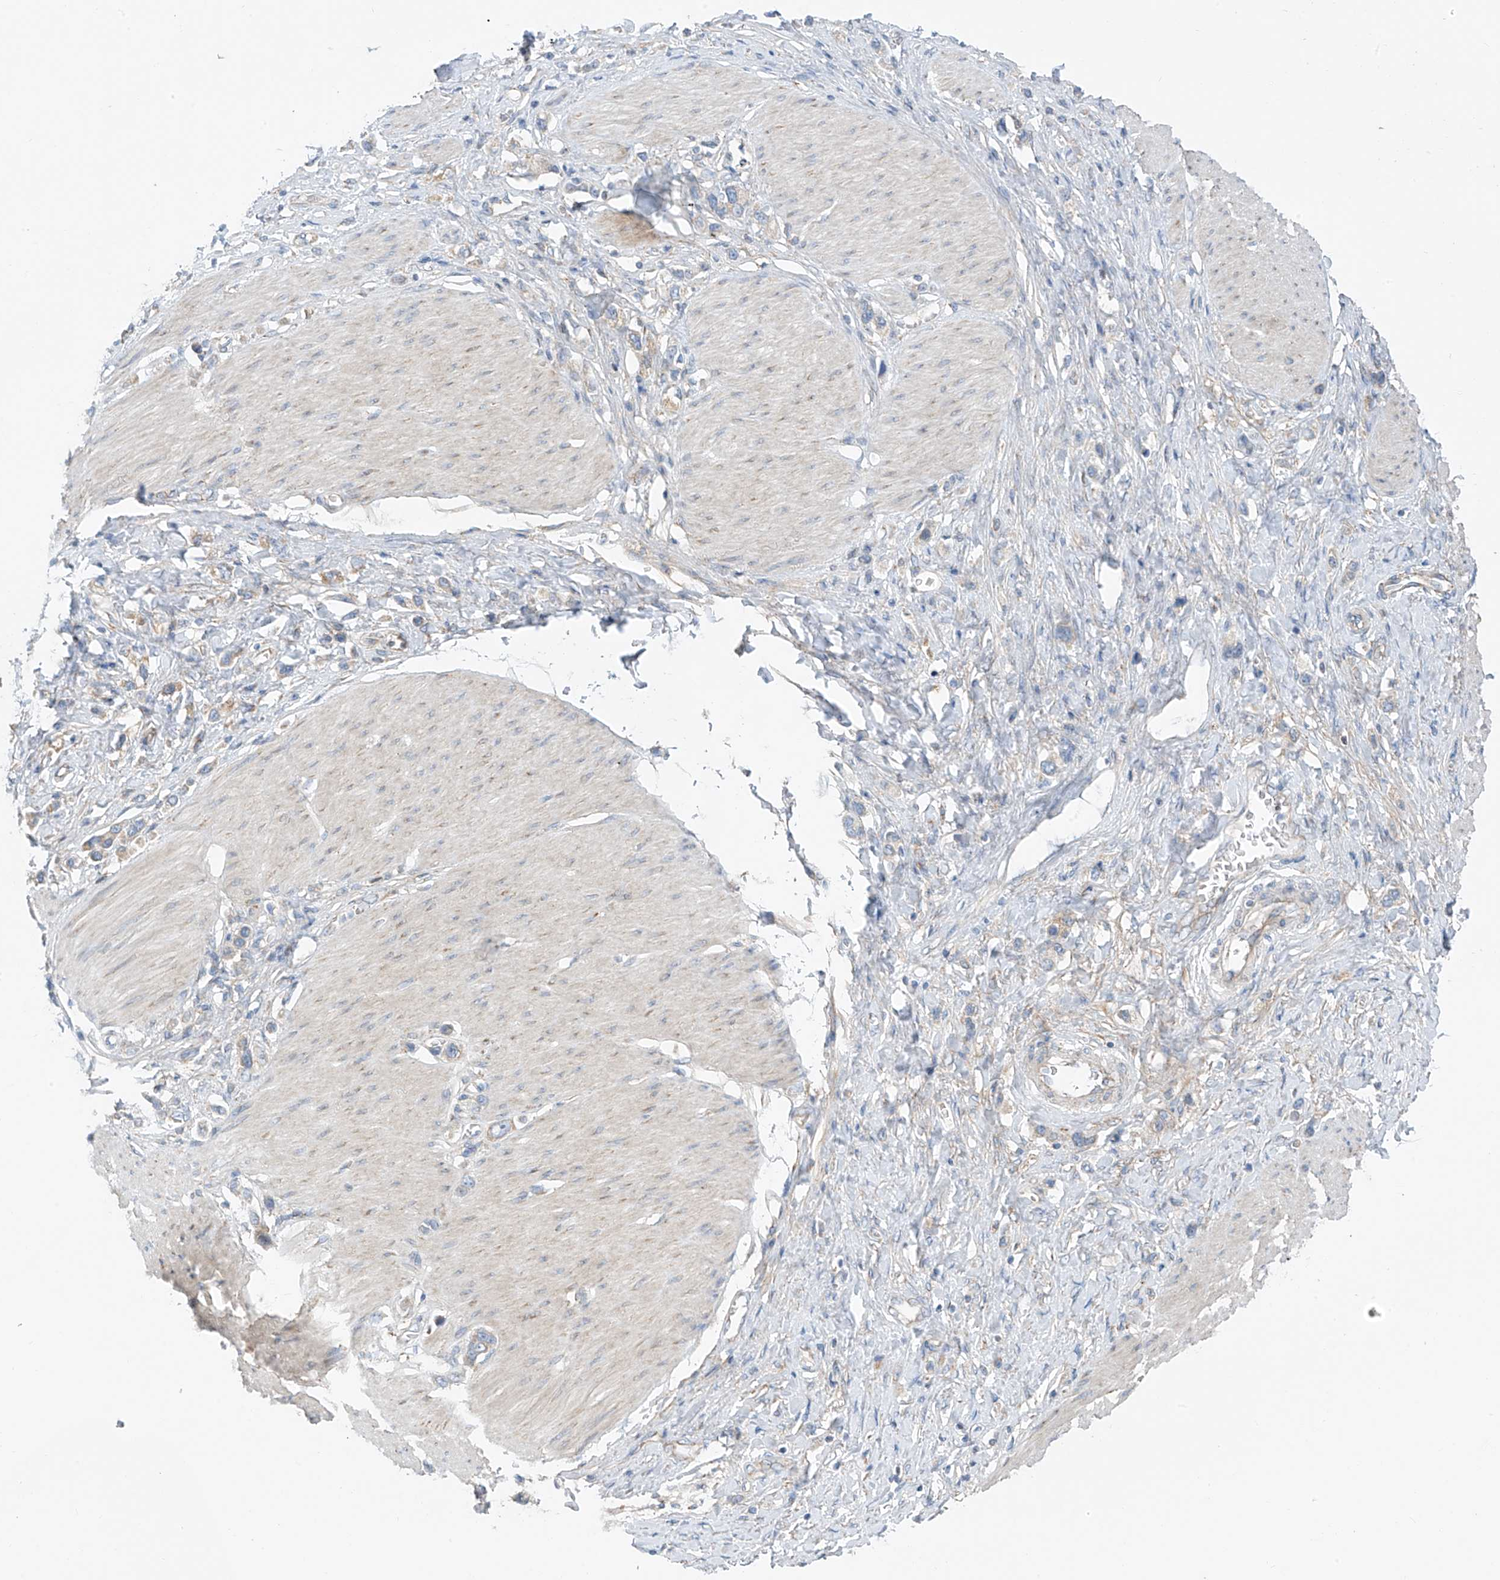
{"staining": {"intensity": "negative", "quantity": "none", "location": "none"}, "tissue": "stomach cancer", "cell_type": "Tumor cells", "image_type": "cancer", "snomed": [{"axis": "morphology", "description": "Normal tissue, NOS"}, {"axis": "morphology", "description": "Adenocarcinoma, NOS"}, {"axis": "topography", "description": "Stomach, upper"}, {"axis": "topography", "description": "Stomach"}], "caption": "Immunohistochemistry histopathology image of neoplastic tissue: stomach cancer (adenocarcinoma) stained with DAB (3,3'-diaminobenzidine) shows no significant protein expression in tumor cells.", "gene": "EOMES", "patient": {"sex": "female", "age": 65}}